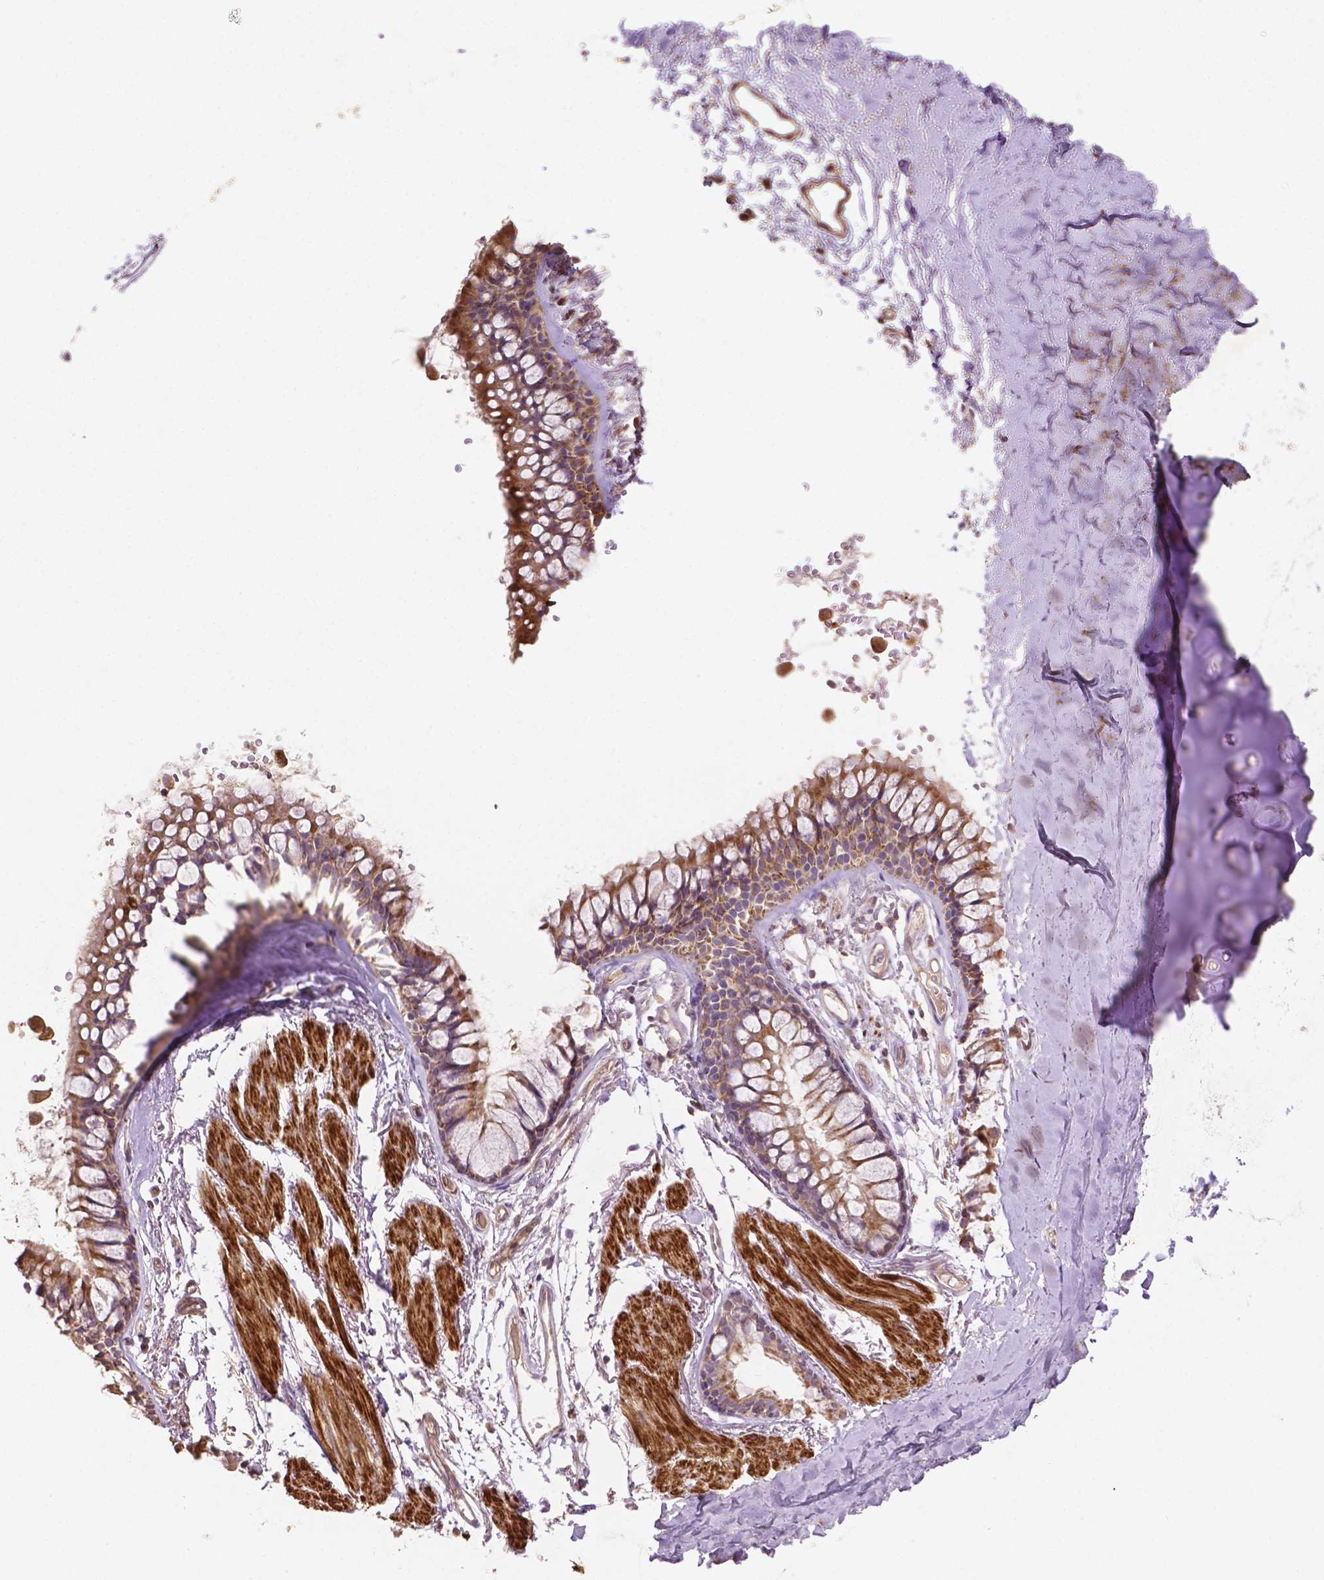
{"staining": {"intensity": "negative", "quantity": "none", "location": "none"}, "tissue": "soft tissue", "cell_type": "Chondrocytes", "image_type": "normal", "snomed": [{"axis": "morphology", "description": "Normal tissue, NOS"}, {"axis": "topography", "description": "Cartilage tissue"}, {"axis": "topography", "description": "Bronchus"}], "caption": "Immunohistochemistry (IHC) of unremarkable human soft tissue shows no positivity in chondrocytes.", "gene": "LRR1", "patient": {"sex": "female", "age": 79}}